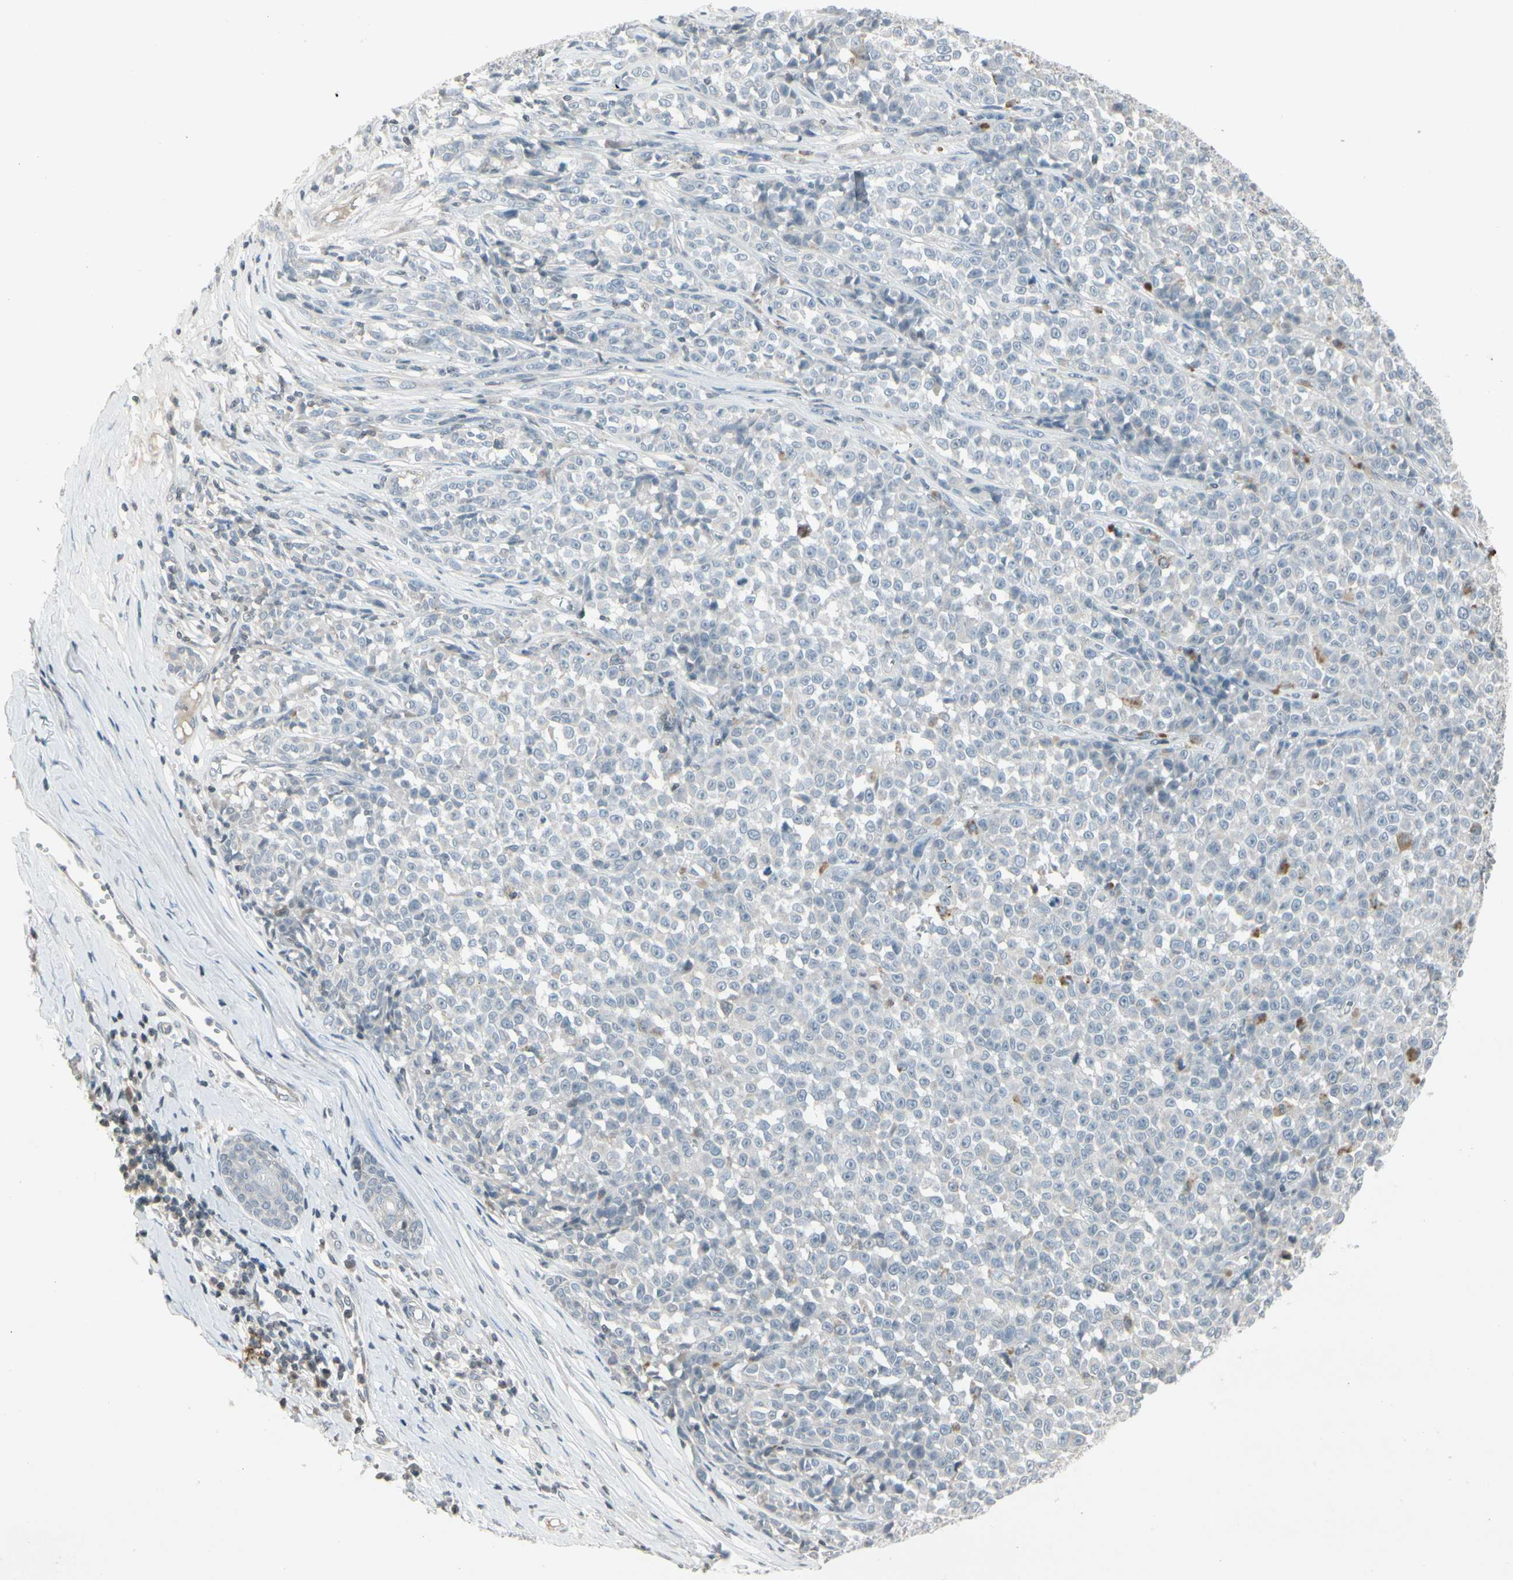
{"staining": {"intensity": "moderate", "quantity": "<25%", "location": "cytoplasmic/membranous"}, "tissue": "melanoma", "cell_type": "Tumor cells", "image_type": "cancer", "snomed": [{"axis": "morphology", "description": "Malignant melanoma, NOS"}, {"axis": "topography", "description": "Skin"}], "caption": "Immunohistochemistry (DAB) staining of human malignant melanoma shows moderate cytoplasmic/membranous protein expression in about <25% of tumor cells.", "gene": "ARG2", "patient": {"sex": "female", "age": 82}}